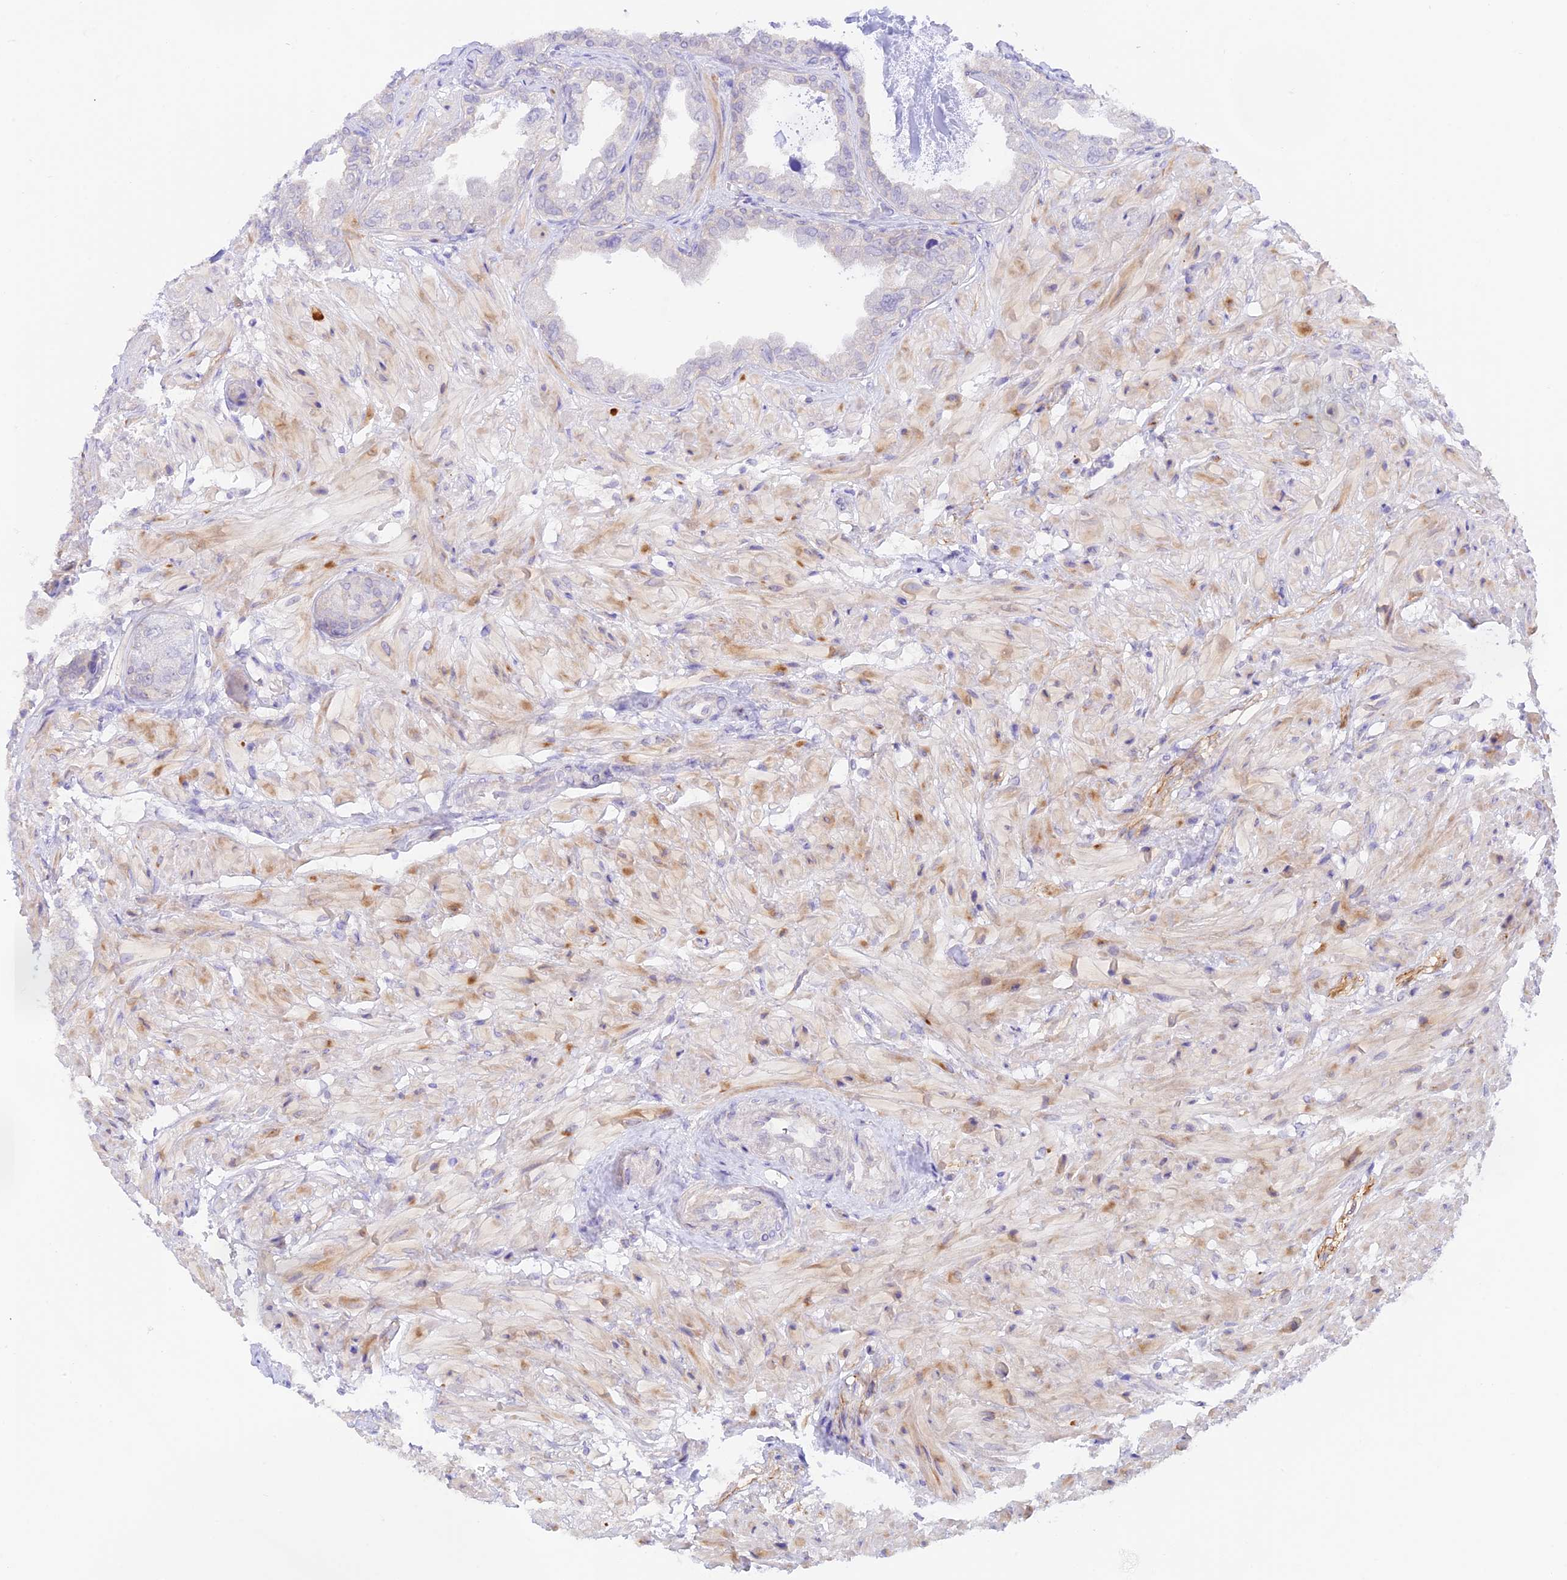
{"staining": {"intensity": "negative", "quantity": "none", "location": "none"}, "tissue": "seminal vesicle", "cell_type": "Glandular cells", "image_type": "normal", "snomed": [{"axis": "morphology", "description": "Normal tissue, NOS"}, {"axis": "topography", "description": "Seminal veicle"}], "caption": "This is a image of IHC staining of unremarkable seminal vesicle, which shows no positivity in glandular cells.", "gene": "CAMSAP3", "patient": {"sex": "male", "age": 63}}